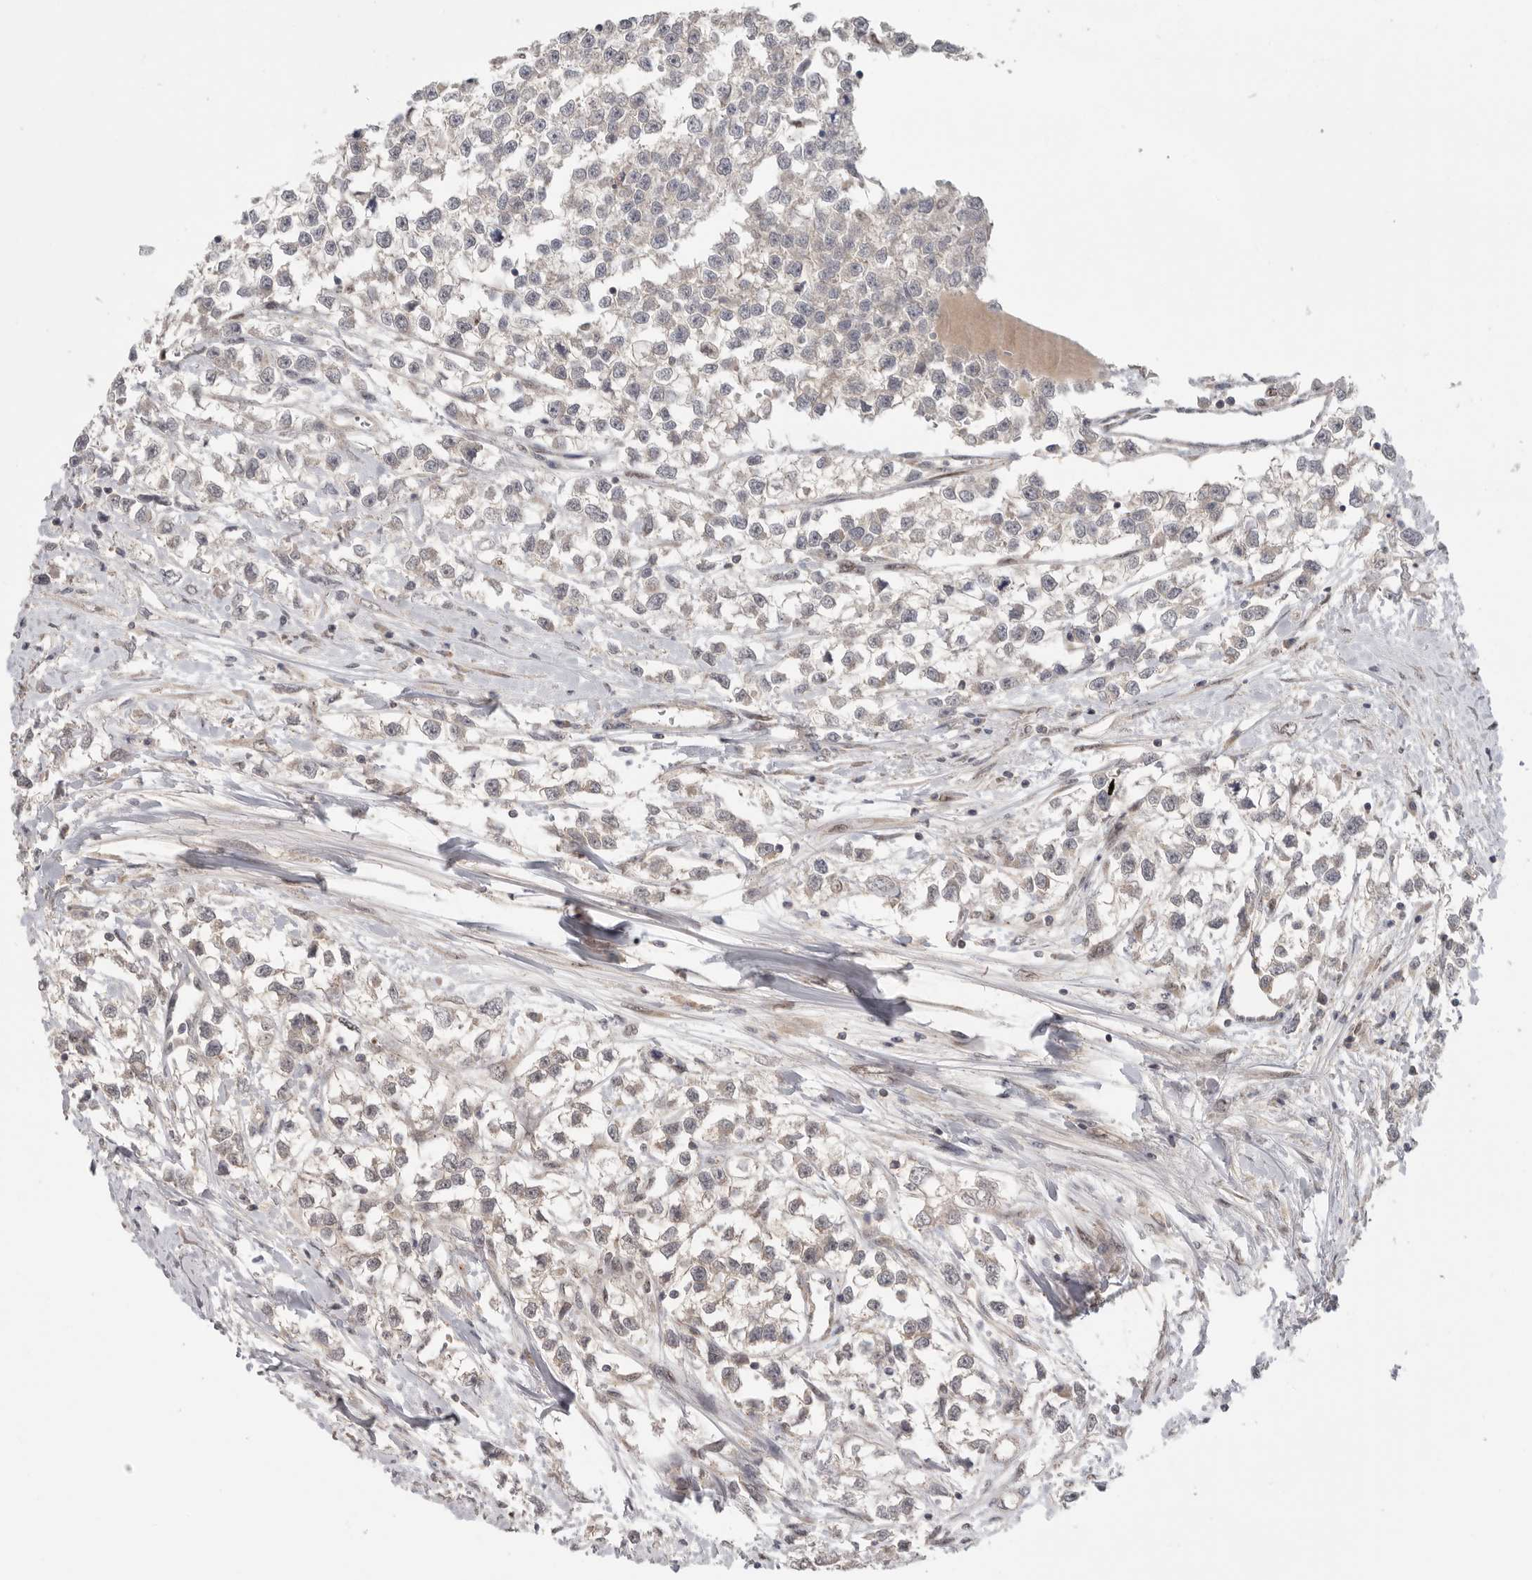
{"staining": {"intensity": "negative", "quantity": "none", "location": "none"}, "tissue": "testis cancer", "cell_type": "Tumor cells", "image_type": "cancer", "snomed": [{"axis": "morphology", "description": "Seminoma, NOS"}, {"axis": "morphology", "description": "Carcinoma, Embryonal, NOS"}, {"axis": "topography", "description": "Testis"}], "caption": "High power microscopy micrograph of an IHC micrograph of testis seminoma, revealing no significant positivity in tumor cells.", "gene": "KLK5", "patient": {"sex": "male", "age": 51}}